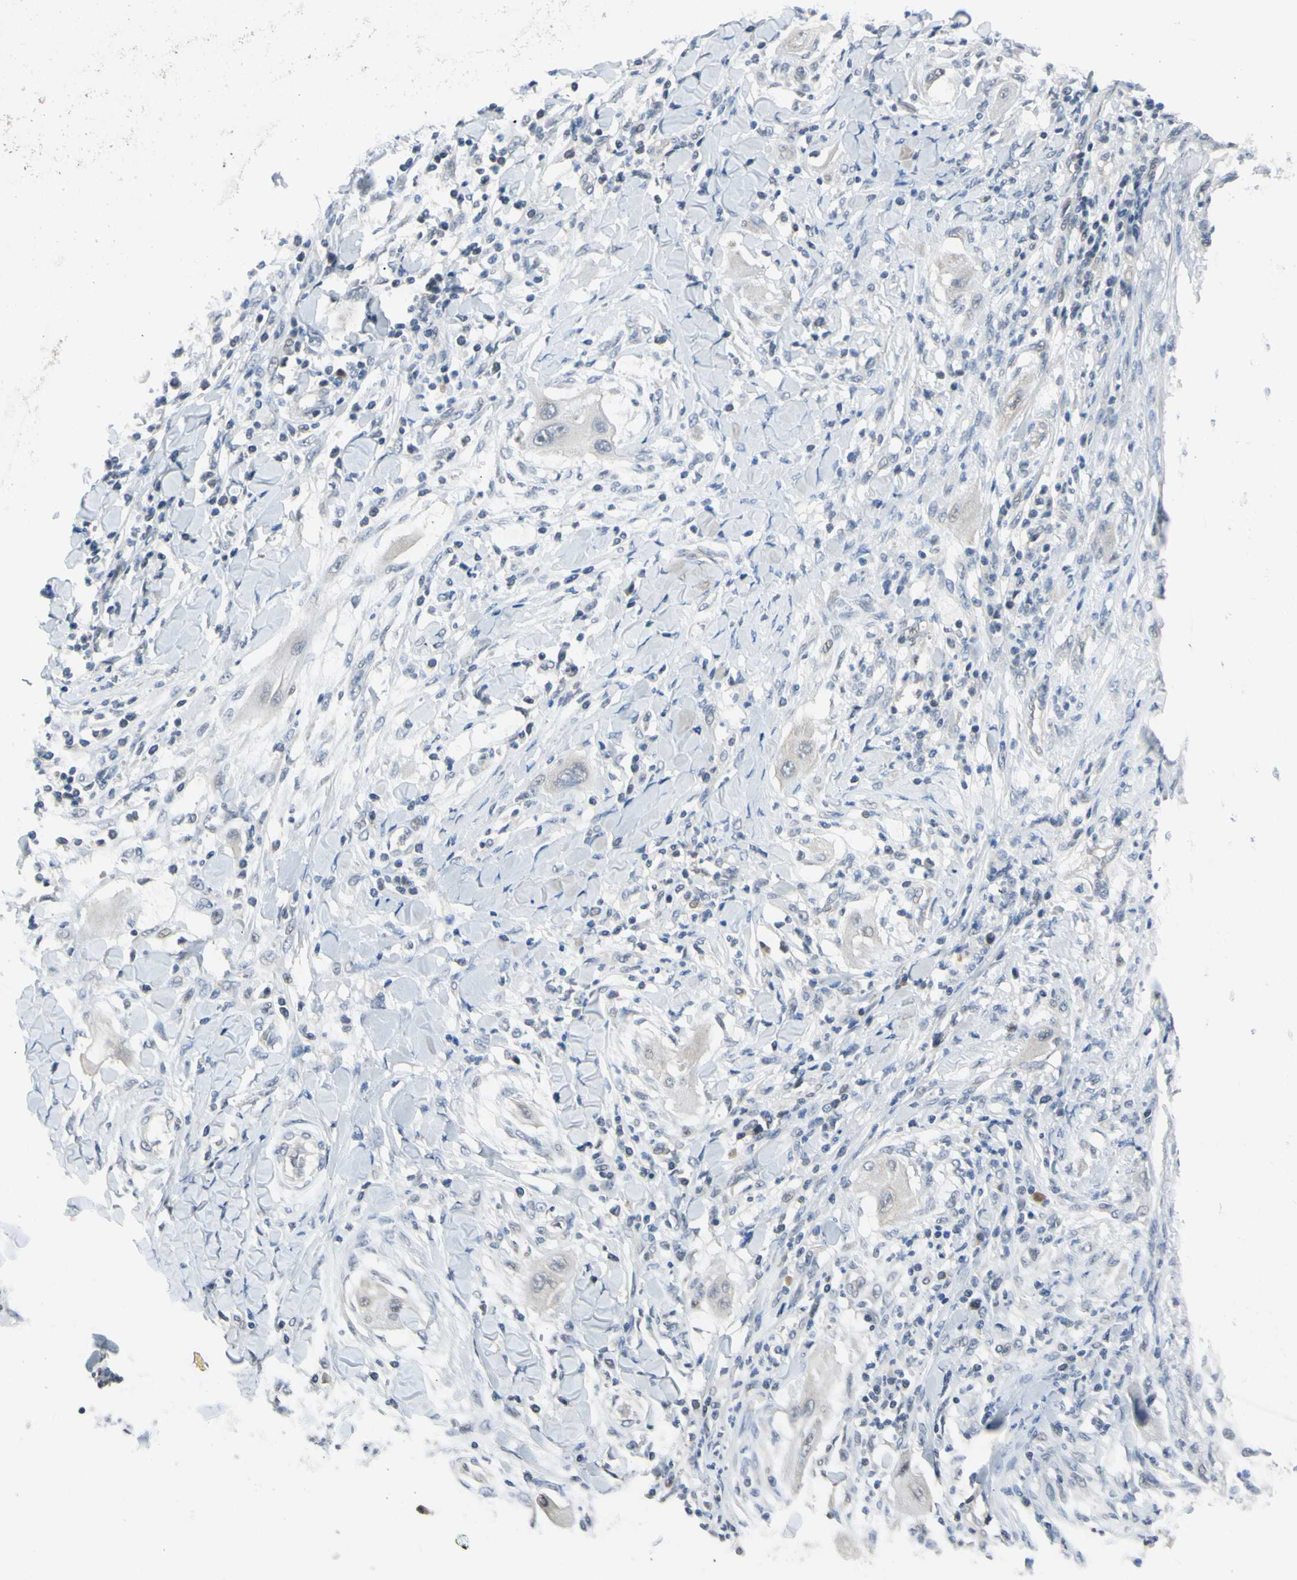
{"staining": {"intensity": "weak", "quantity": ">75%", "location": "cytoplasmic/membranous"}, "tissue": "lung cancer", "cell_type": "Tumor cells", "image_type": "cancer", "snomed": [{"axis": "morphology", "description": "Squamous cell carcinoma, NOS"}, {"axis": "topography", "description": "Lung"}], "caption": "IHC image of neoplastic tissue: lung squamous cell carcinoma stained using immunohistochemistry demonstrates low levels of weak protein expression localized specifically in the cytoplasmic/membranous of tumor cells, appearing as a cytoplasmic/membranous brown color.", "gene": "LHX9", "patient": {"sex": "female", "age": 47}}